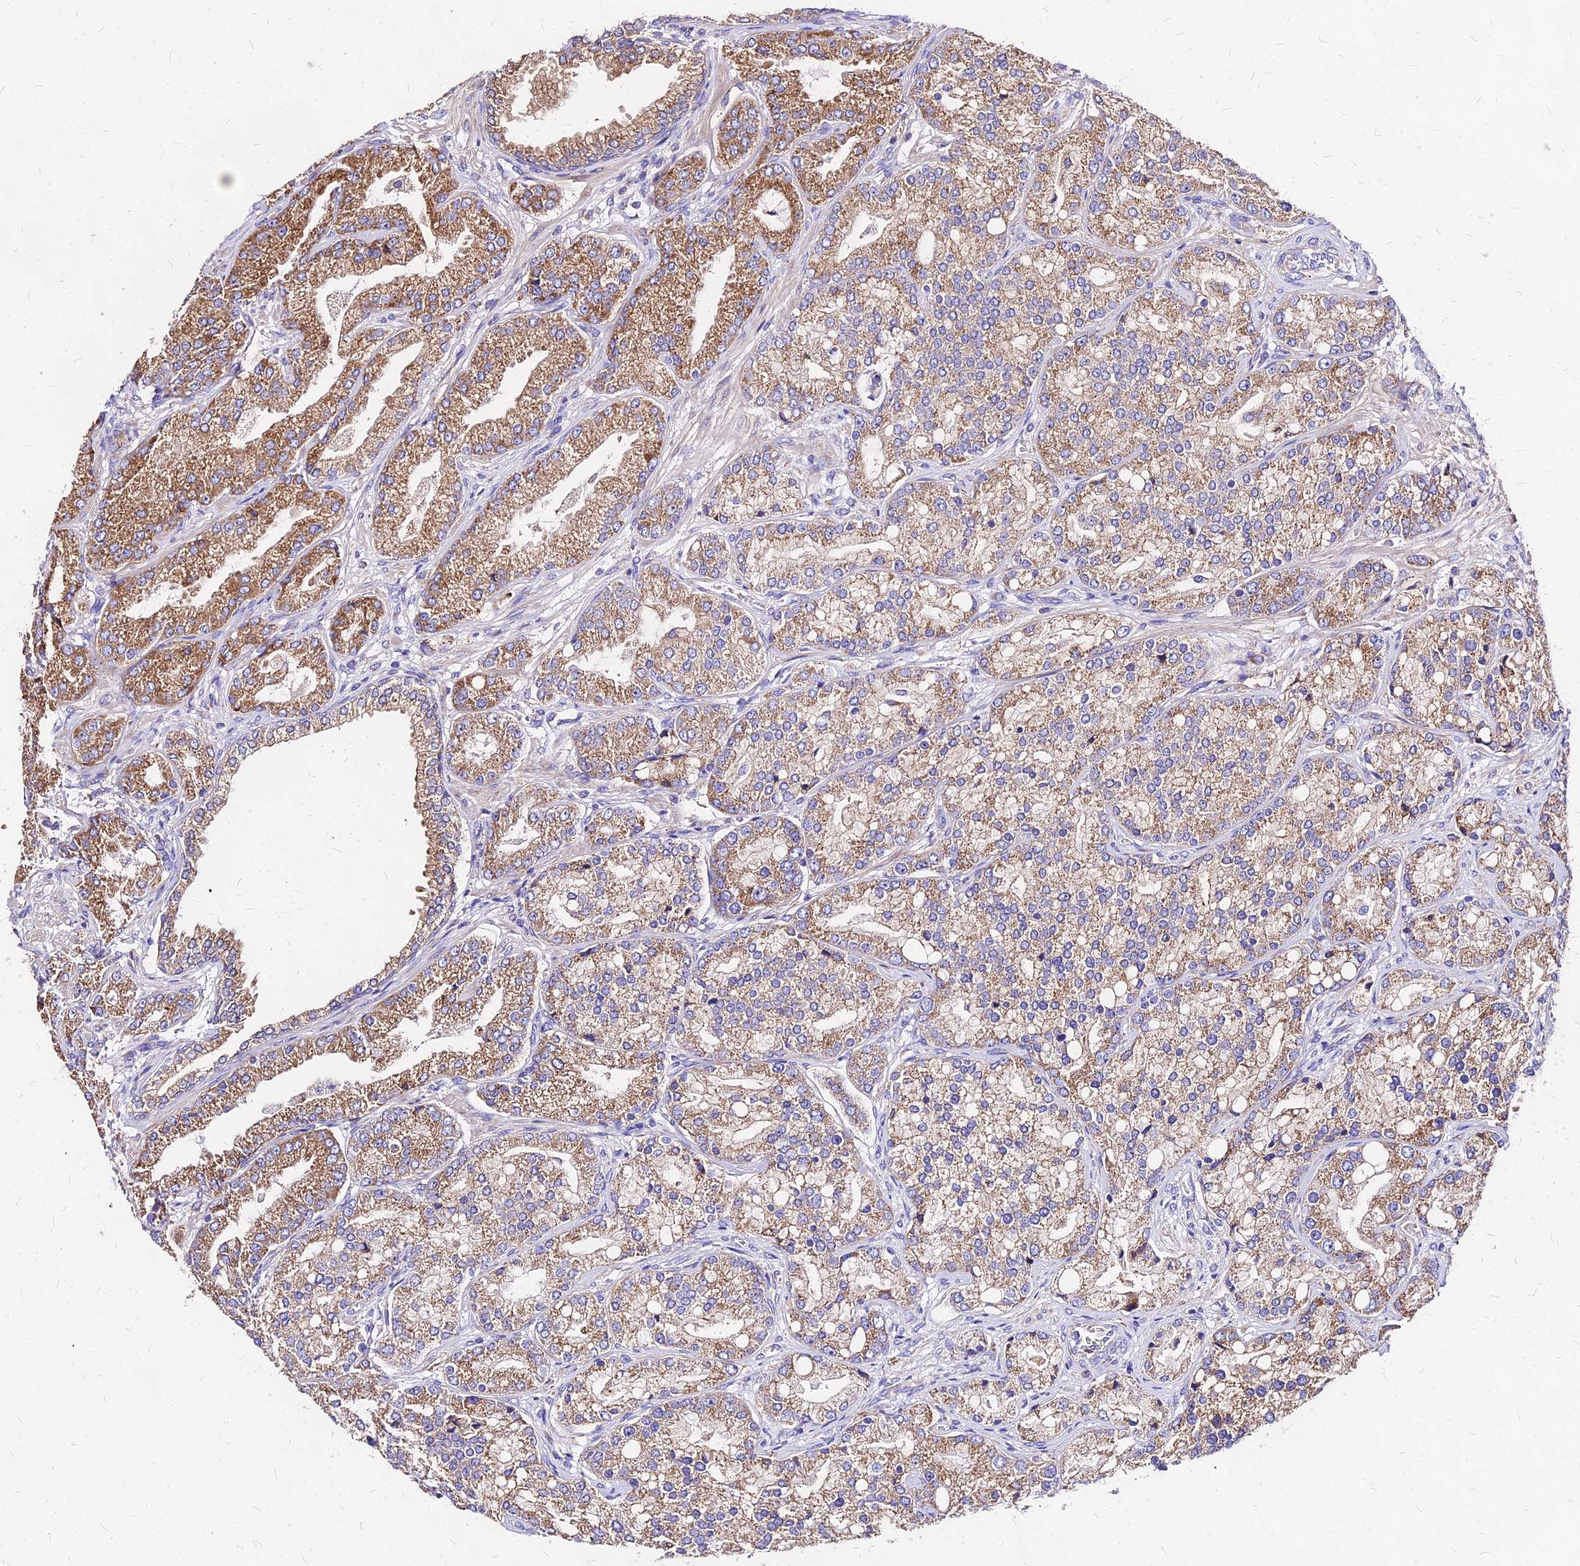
{"staining": {"intensity": "moderate", "quantity": ">75%", "location": "cytoplasmic/membranous"}, "tissue": "prostate cancer", "cell_type": "Tumor cells", "image_type": "cancer", "snomed": [{"axis": "morphology", "description": "Adenocarcinoma, High grade"}, {"axis": "topography", "description": "Prostate"}], "caption": "This photomicrograph displays IHC staining of prostate adenocarcinoma (high-grade), with medium moderate cytoplasmic/membranous staining in about >75% of tumor cells.", "gene": "MRPL3", "patient": {"sex": "male", "age": 71}}